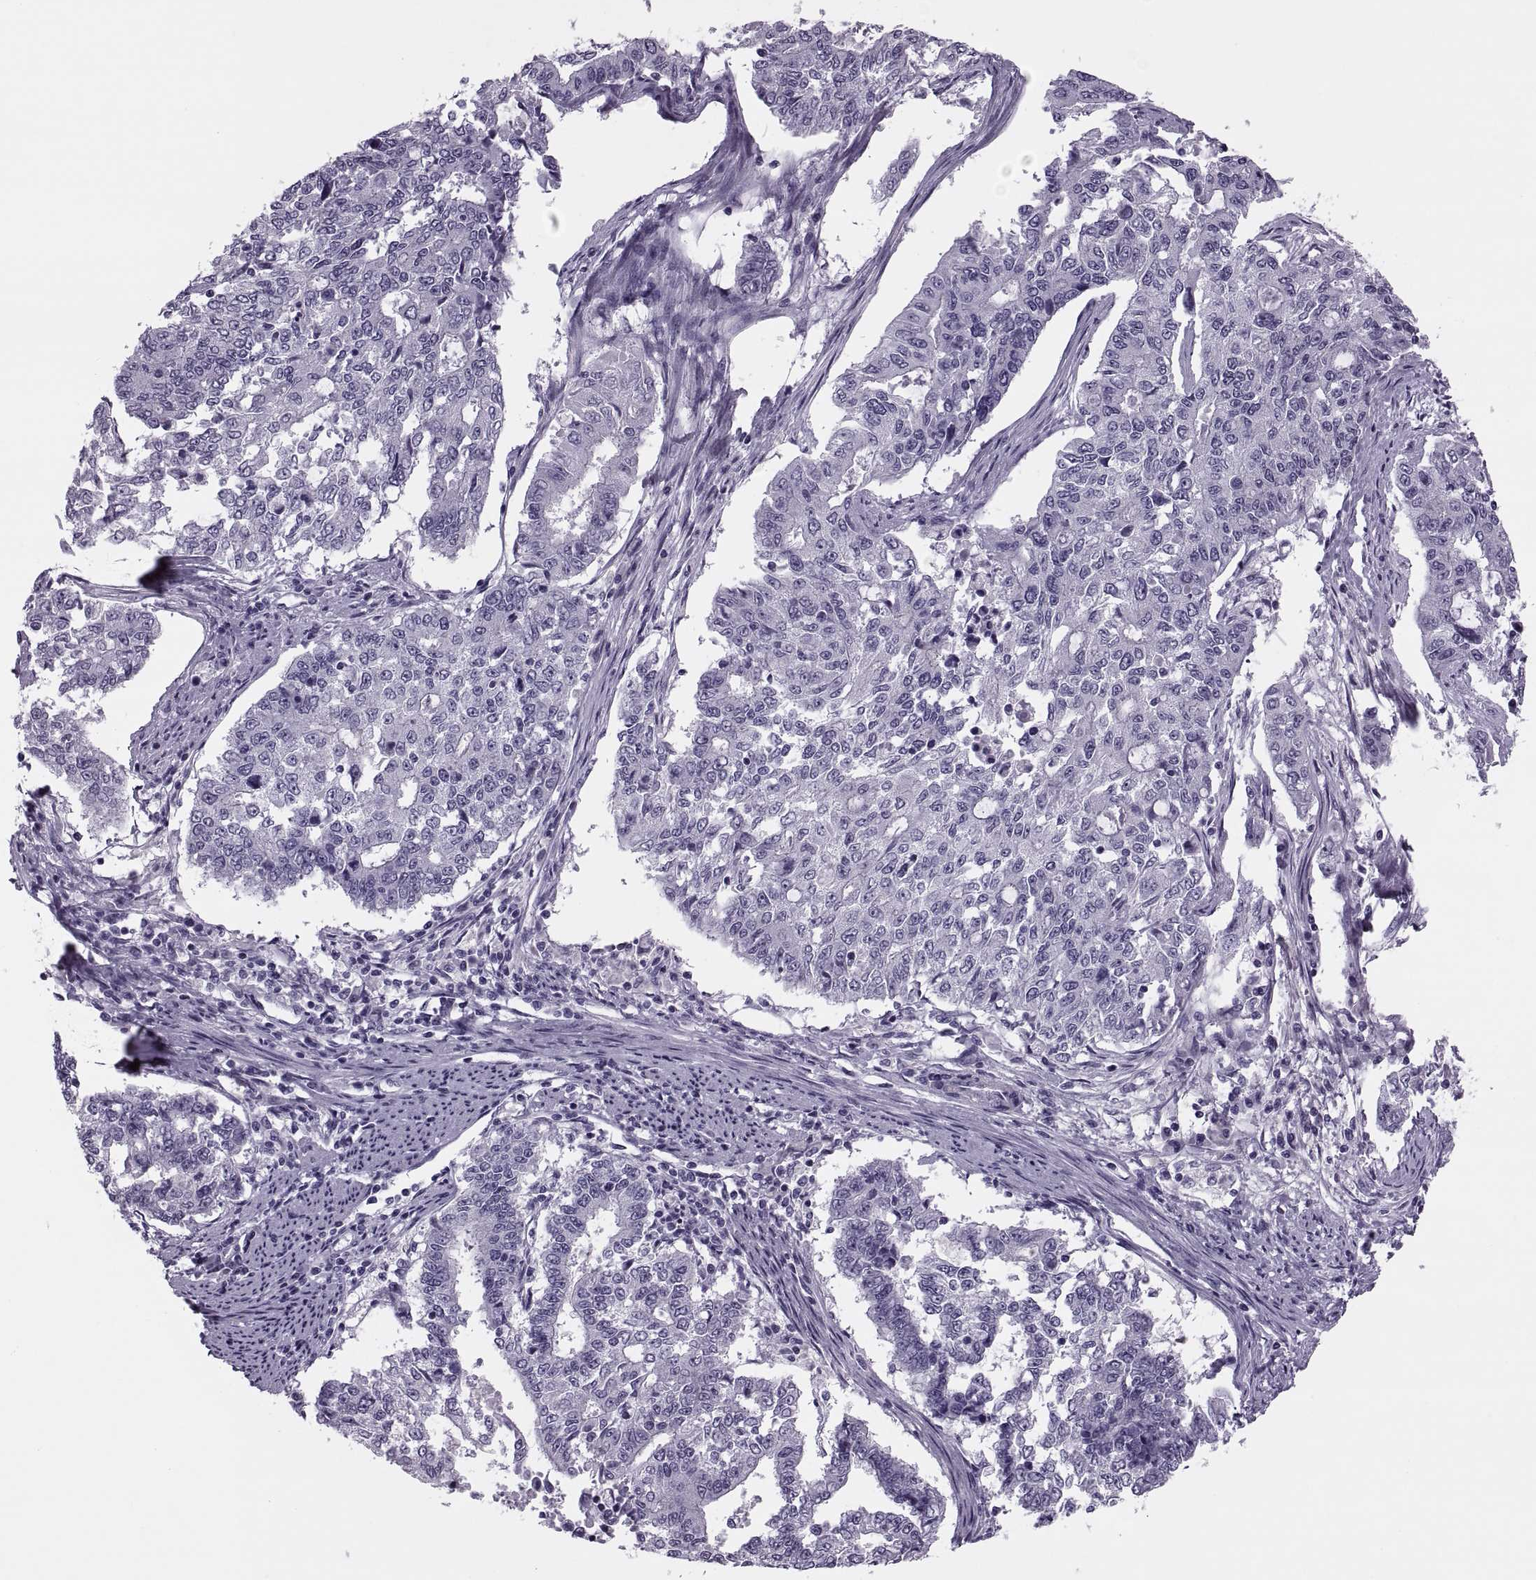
{"staining": {"intensity": "negative", "quantity": "none", "location": "none"}, "tissue": "endometrial cancer", "cell_type": "Tumor cells", "image_type": "cancer", "snomed": [{"axis": "morphology", "description": "Adenocarcinoma, NOS"}, {"axis": "topography", "description": "Uterus"}], "caption": "There is no significant expression in tumor cells of endometrial cancer. Brightfield microscopy of immunohistochemistry (IHC) stained with DAB (brown) and hematoxylin (blue), captured at high magnification.", "gene": "SYNGR4", "patient": {"sex": "female", "age": 59}}